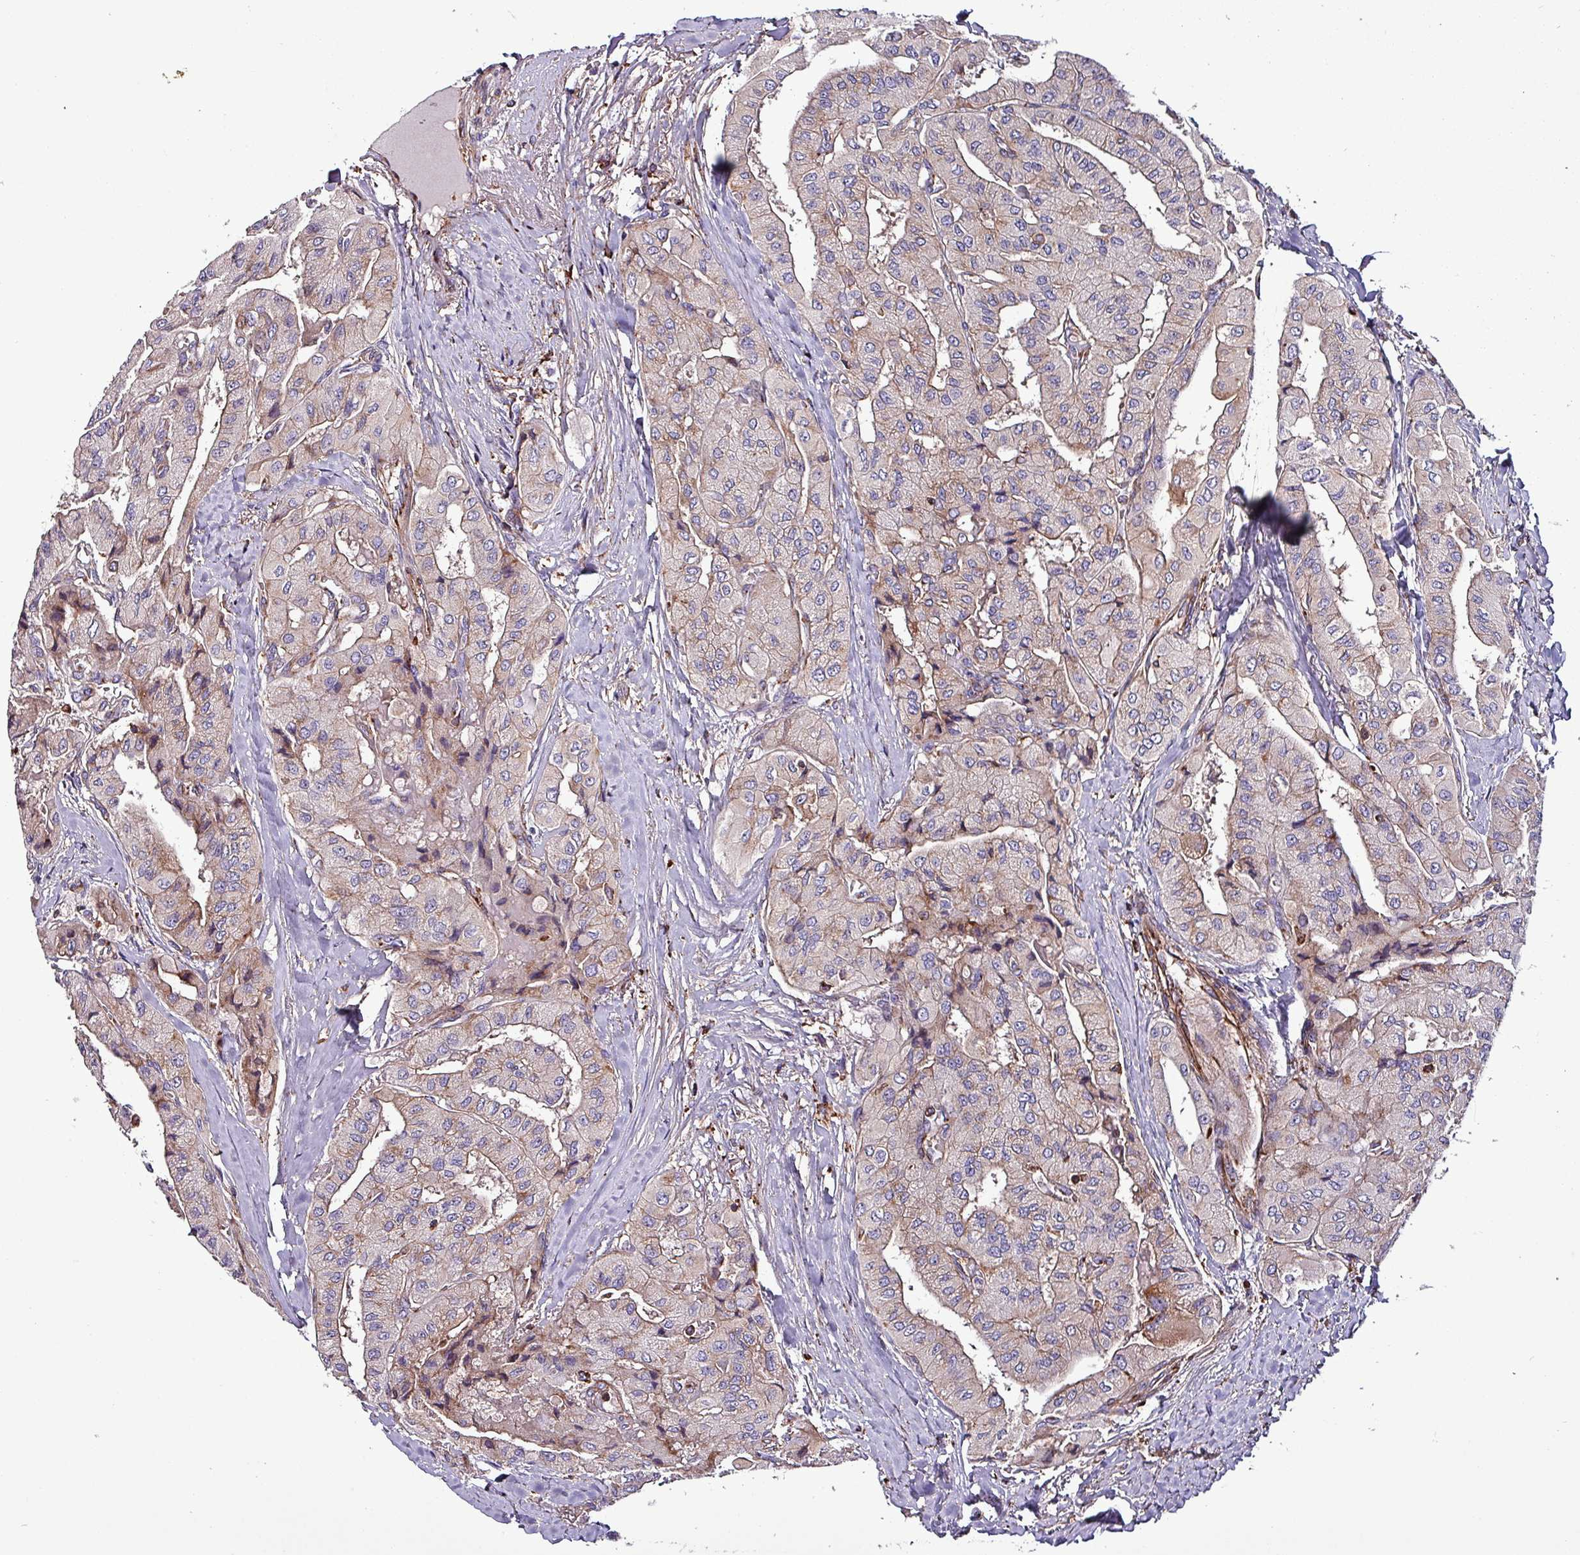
{"staining": {"intensity": "weak", "quantity": "<25%", "location": "cytoplasmic/membranous"}, "tissue": "thyroid cancer", "cell_type": "Tumor cells", "image_type": "cancer", "snomed": [{"axis": "morphology", "description": "Normal tissue, NOS"}, {"axis": "morphology", "description": "Papillary adenocarcinoma, NOS"}, {"axis": "topography", "description": "Thyroid gland"}], "caption": "Immunohistochemistry histopathology image of human thyroid cancer (papillary adenocarcinoma) stained for a protein (brown), which displays no staining in tumor cells. (DAB immunohistochemistry, high magnification).", "gene": "VAMP4", "patient": {"sex": "female", "age": 59}}